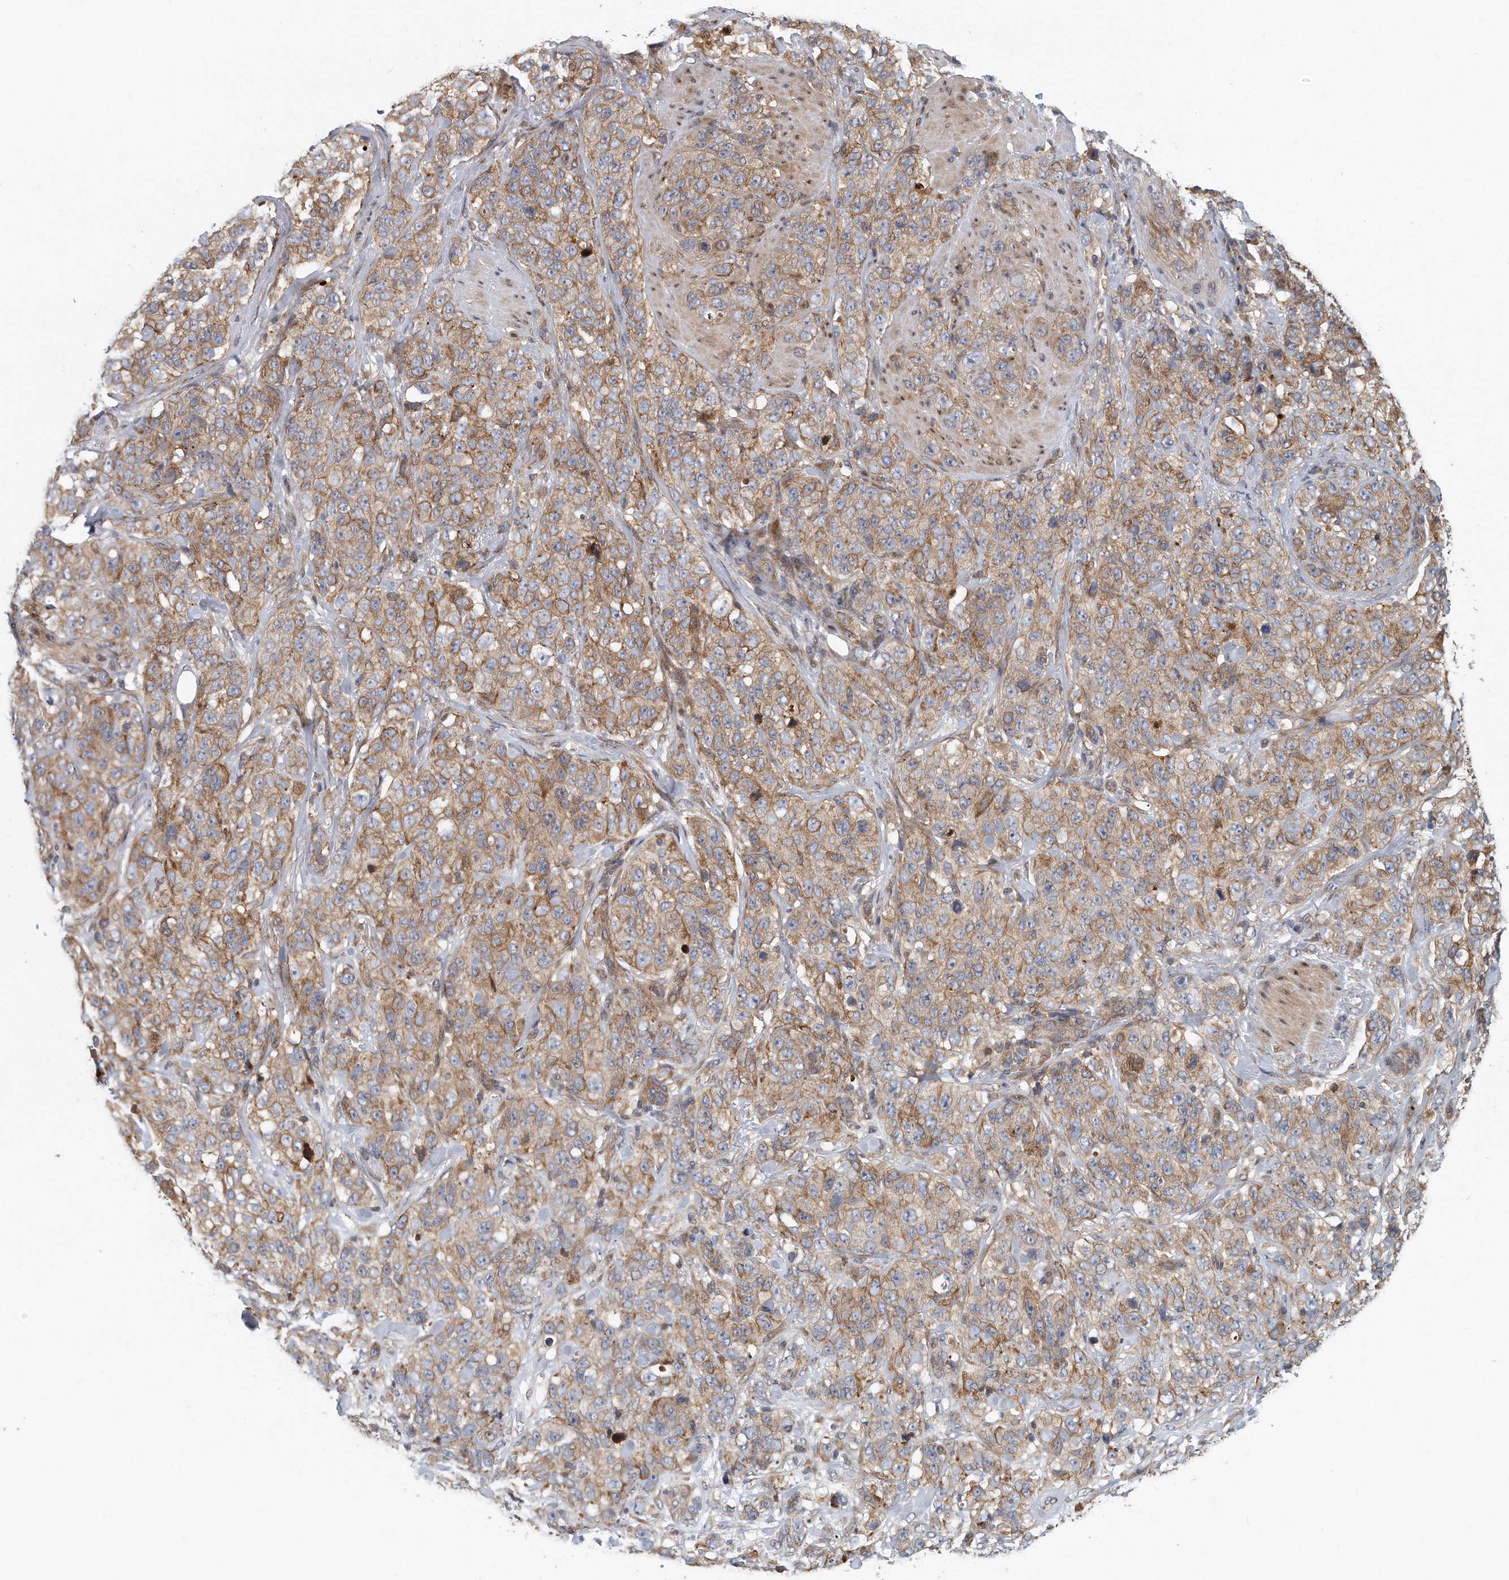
{"staining": {"intensity": "moderate", "quantity": ">75%", "location": "cytoplasmic/membranous"}, "tissue": "stomach cancer", "cell_type": "Tumor cells", "image_type": "cancer", "snomed": [{"axis": "morphology", "description": "Adenocarcinoma, NOS"}, {"axis": "topography", "description": "Stomach"}], "caption": "The photomicrograph displays immunohistochemical staining of adenocarcinoma (stomach). There is moderate cytoplasmic/membranous expression is present in about >75% of tumor cells.", "gene": "PCDH8", "patient": {"sex": "male", "age": 48}}